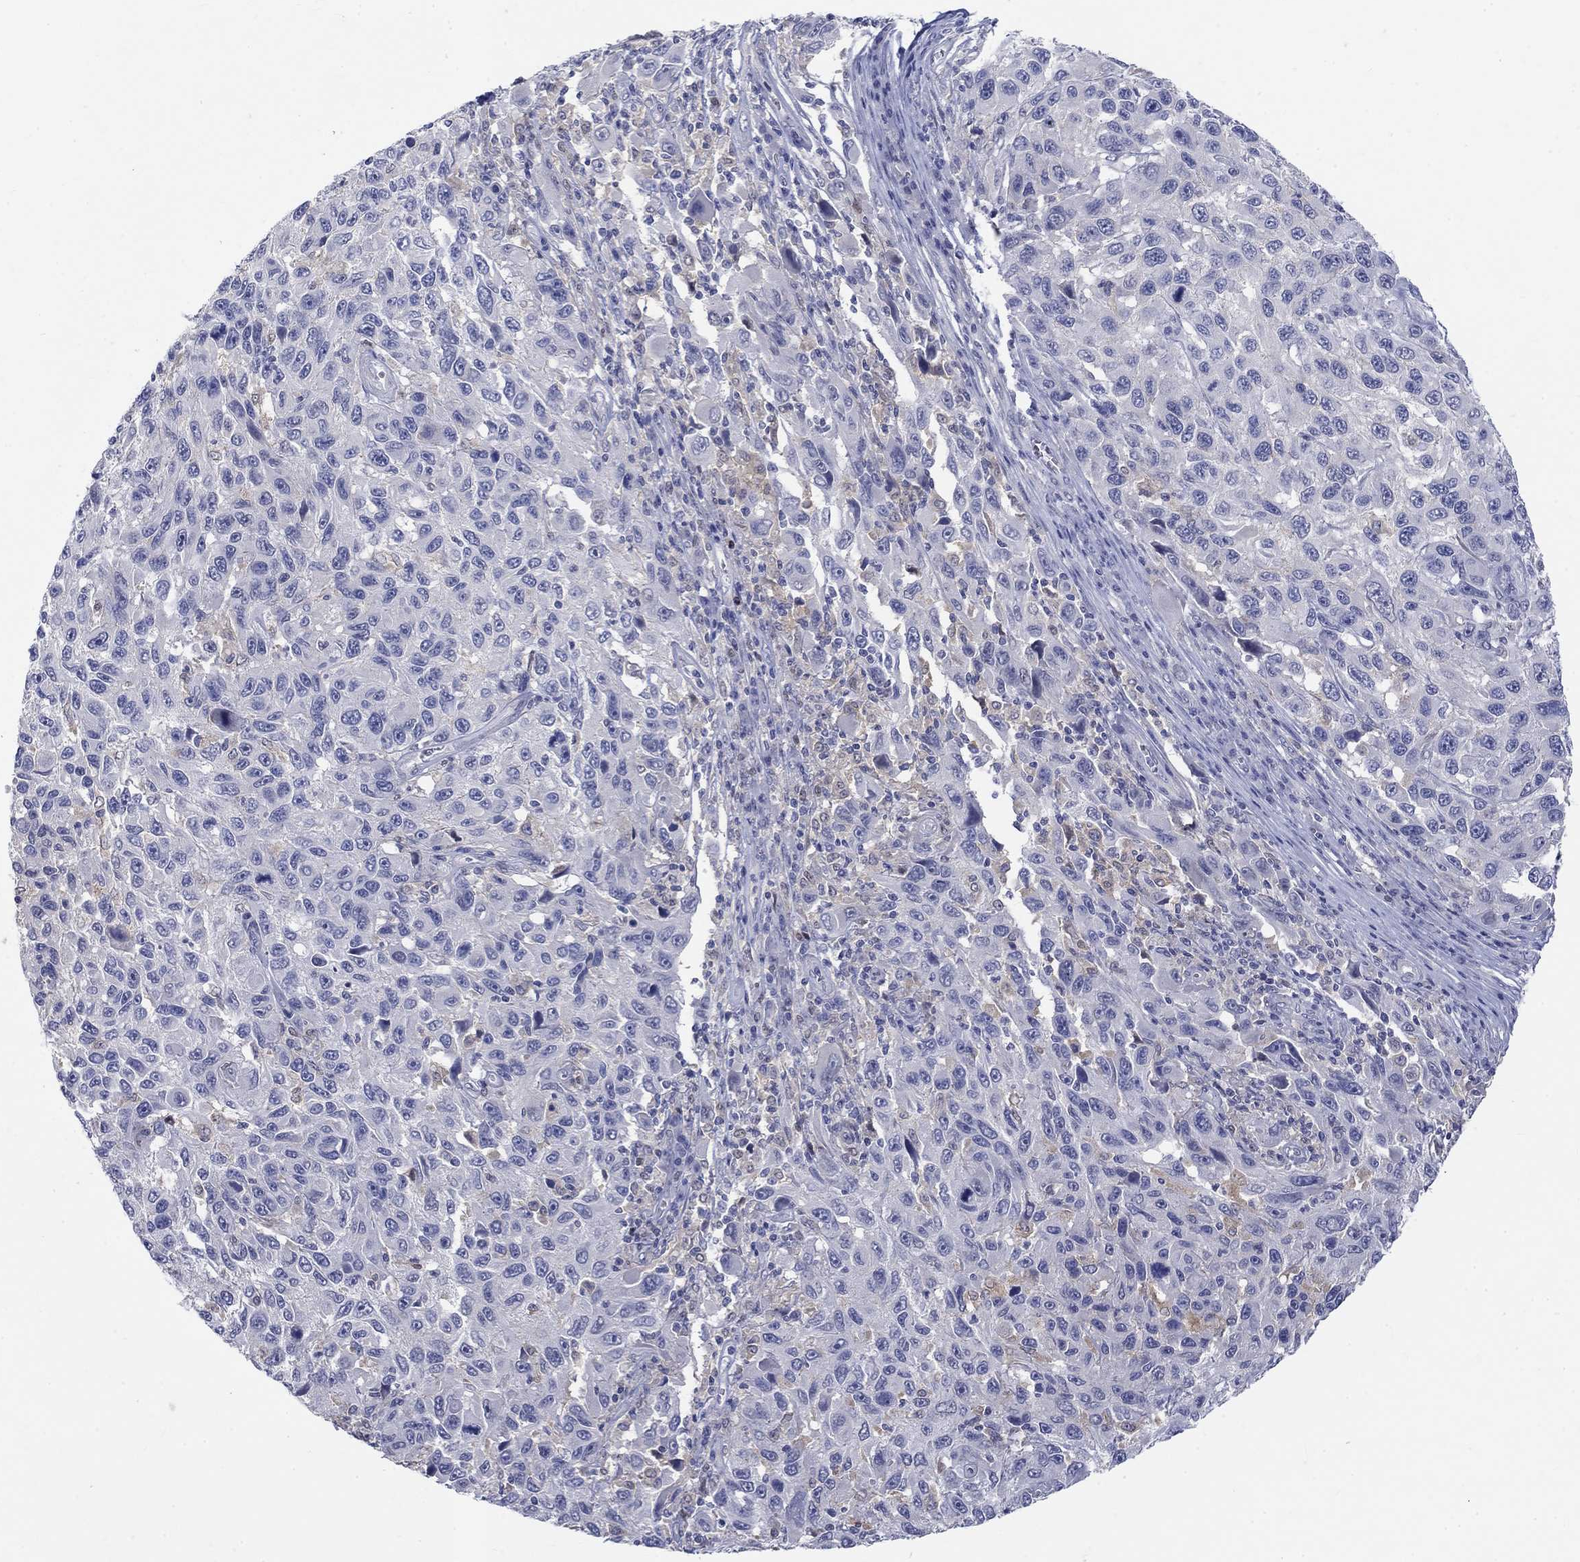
{"staining": {"intensity": "negative", "quantity": "none", "location": "none"}, "tissue": "melanoma", "cell_type": "Tumor cells", "image_type": "cancer", "snomed": [{"axis": "morphology", "description": "Malignant melanoma, NOS"}, {"axis": "topography", "description": "Skin"}], "caption": "A high-resolution image shows immunohistochemistry (IHC) staining of melanoma, which shows no significant positivity in tumor cells.", "gene": "EGFLAM", "patient": {"sex": "male", "age": 53}}